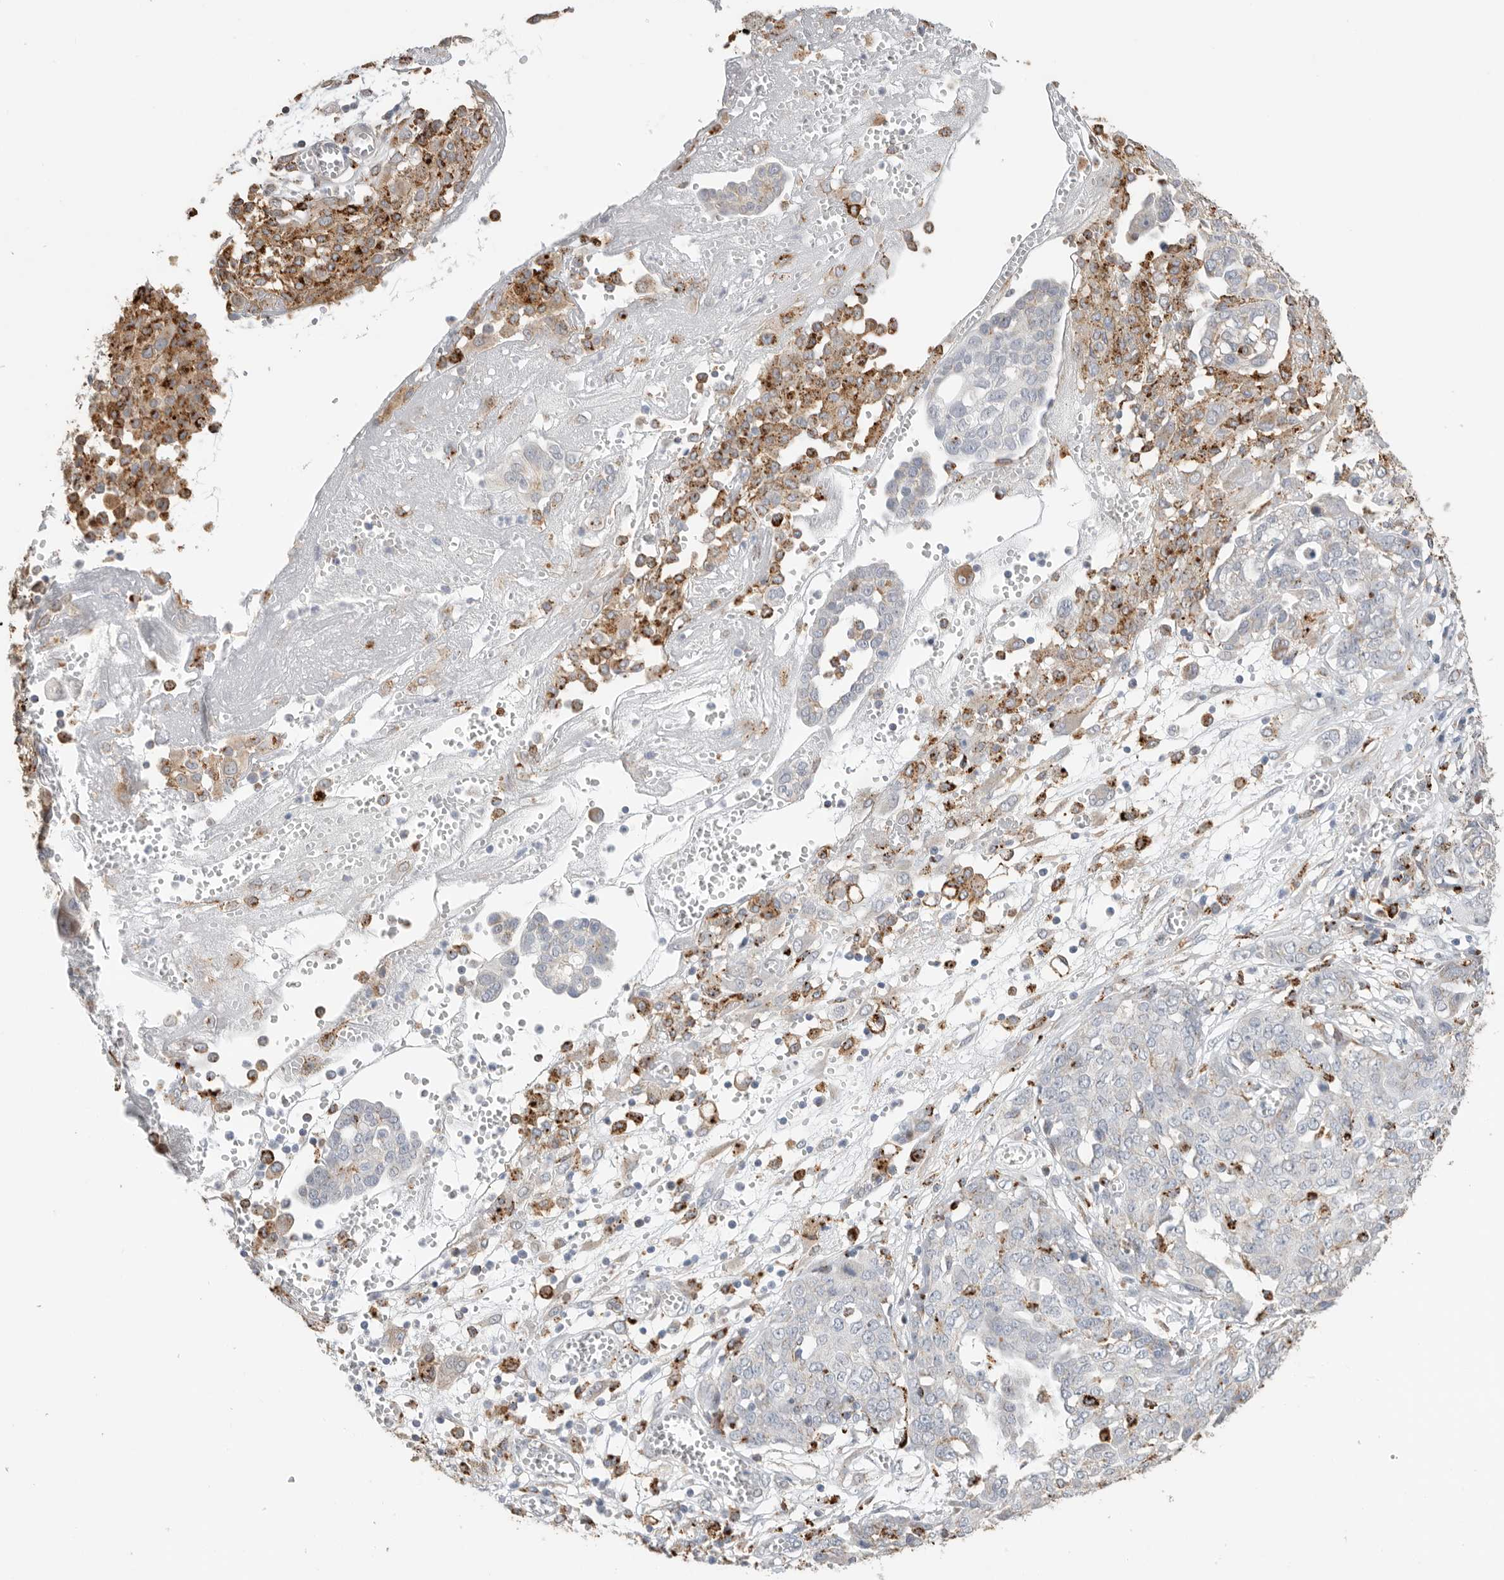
{"staining": {"intensity": "moderate", "quantity": "<25%", "location": "cytoplasmic/membranous"}, "tissue": "ovarian cancer", "cell_type": "Tumor cells", "image_type": "cancer", "snomed": [{"axis": "morphology", "description": "Cystadenocarcinoma, serous, NOS"}, {"axis": "topography", "description": "Soft tissue"}, {"axis": "topography", "description": "Ovary"}], "caption": "The immunohistochemical stain highlights moderate cytoplasmic/membranous expression in tumor cells of ovarian serous cystadenocarcinoma tissue.", "gene": "GGH", "patient": {"sex": "female", "age": 57}}